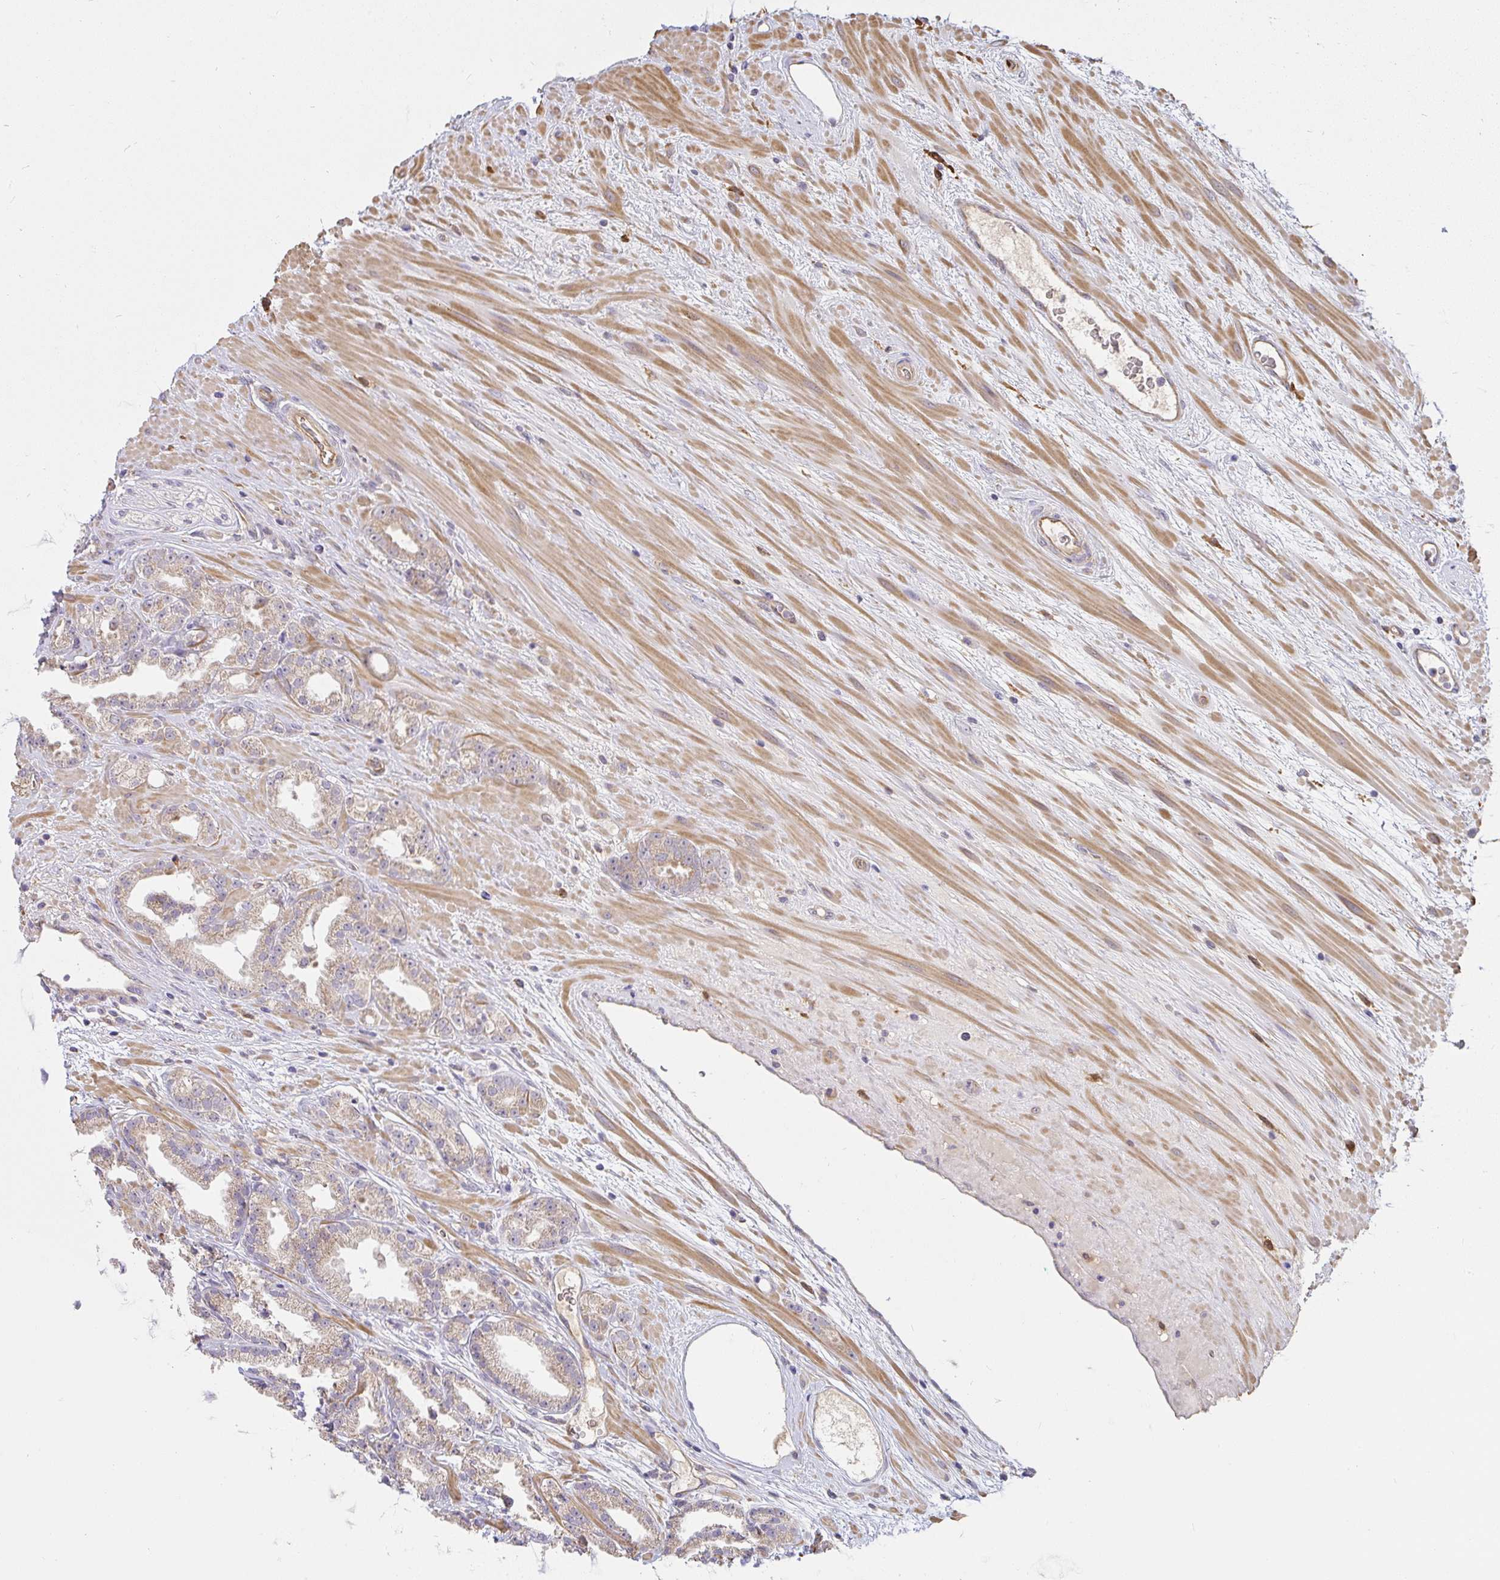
{"staining": {"intensity": "weak", "quantity": ">75%", "location": "cytoplasmic/membranous"}, "tissue": "prostate cancer", "cell_type": "Tumor cells", "image_type": "cancer", "snomed": [{"axis": "morphology", "description": "Adenocarcinoma, Low grade"}, {"axis": "topography", "description": "Prostate"}], "caption": "The photomicrograph exhibits a brown stain indicating the presence of a protein in the cytoplasmic/membranous of tumor cells in low-grade adenocarcinoma (prostate).", "gene": "B4GALT6", "patient": {"sex": "male", "age": 61}}